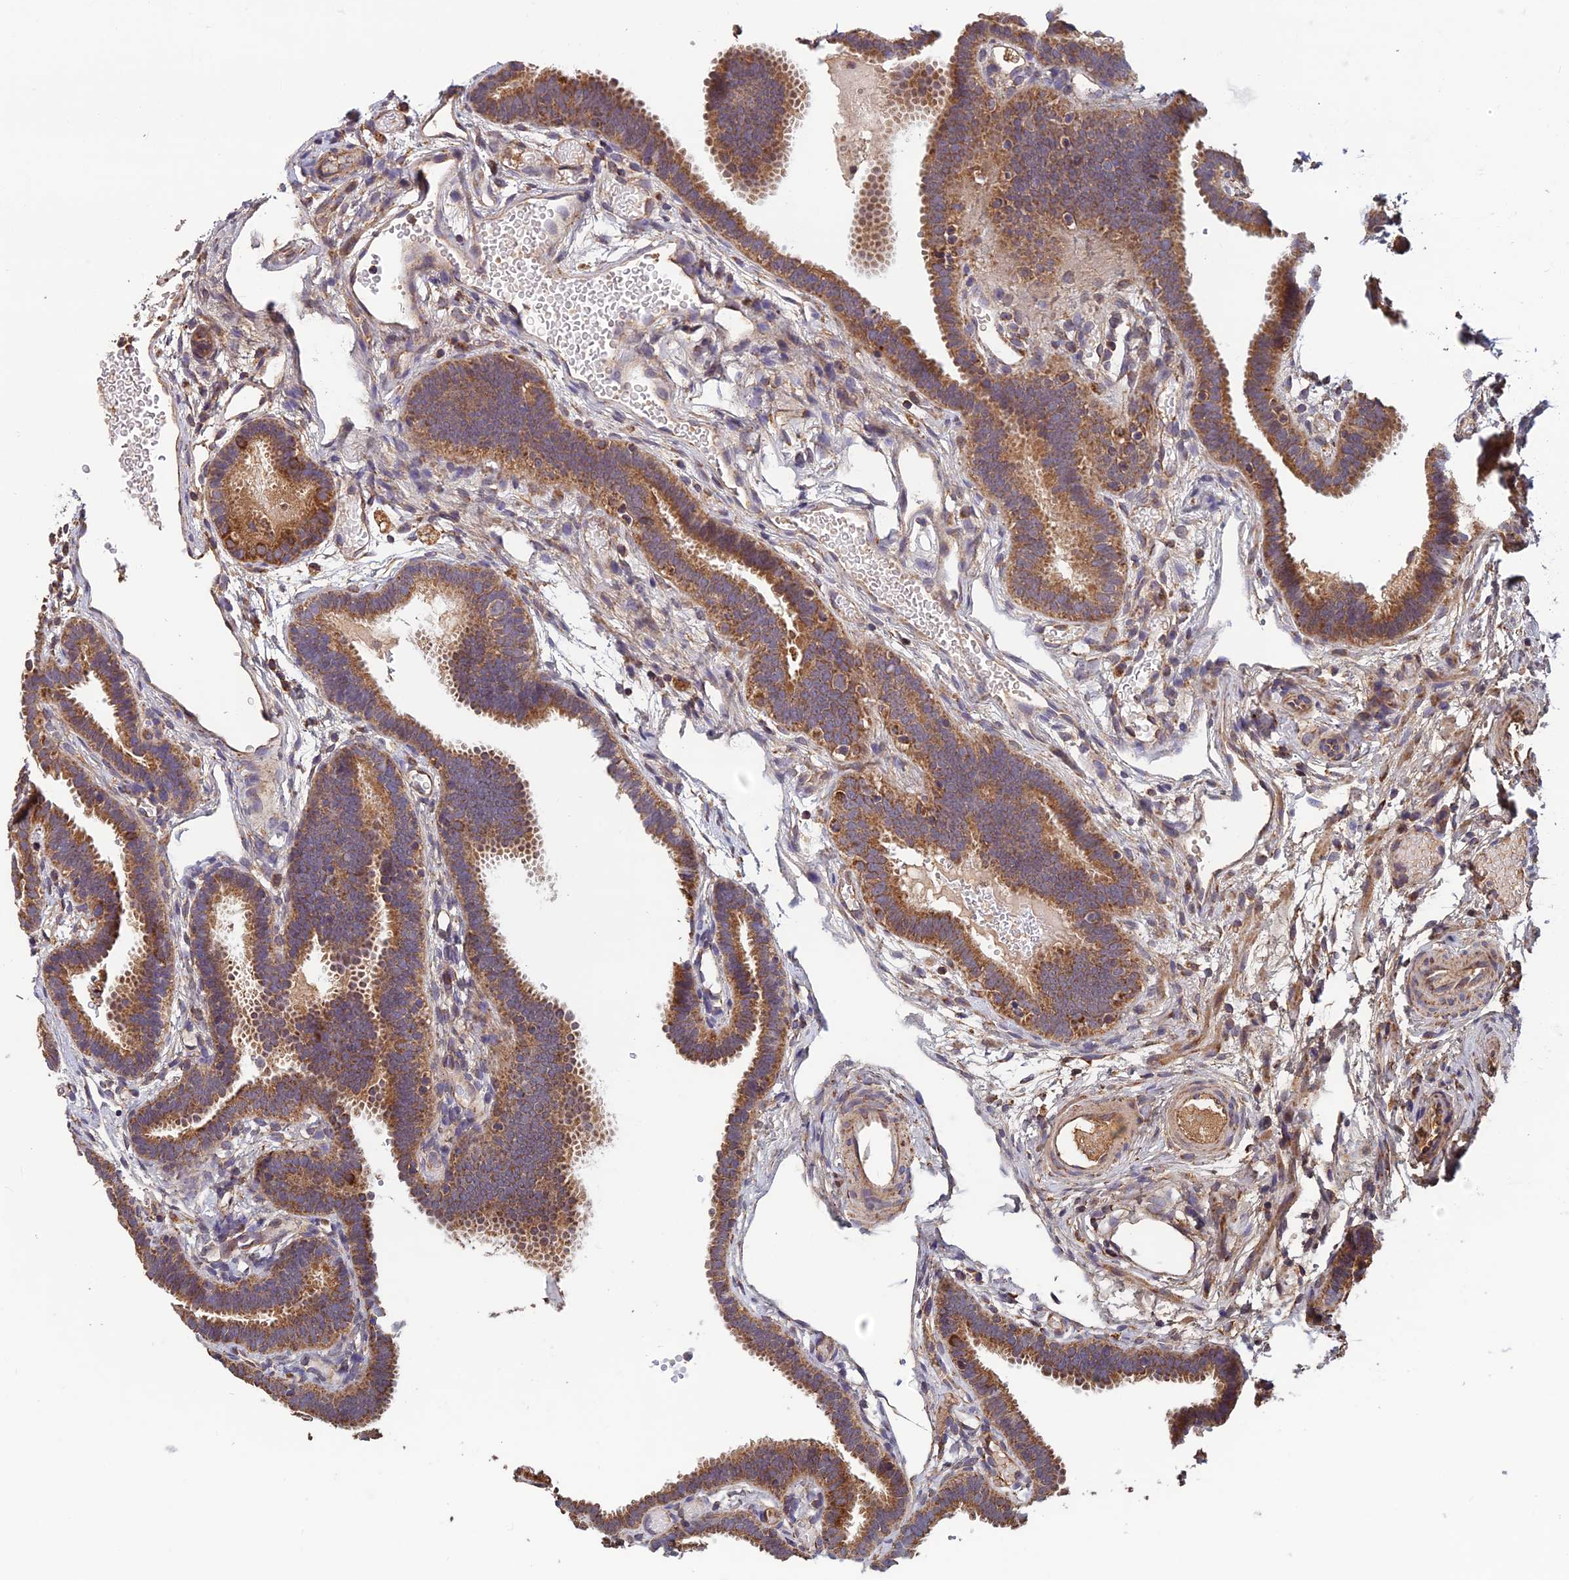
{"staining": {"intensity": "strong", "quantity": ">75%", "location": "cytoplasmic/membranous"}, "tissue": "fallopian tube", "cell_type": "Glandular cells", "image_type": "normal", "snomed": [{"axis": "morphology", "description": "Normal tissue, NOS"}, {"axis": "topography", "description": "Fallopian tube"}], "caption": "DAB immunohistochemical staining of benign human fallopian tube shows strong cytoplasmic/membranous protein positivity in about >75% of glandular cells. (Stains: DAB in brown, nuclei in blue, Microscopy: brightfield microscopy at high magnification).", "gene": "CCDC15", "patient": {"sex": "female", "age": 37}}